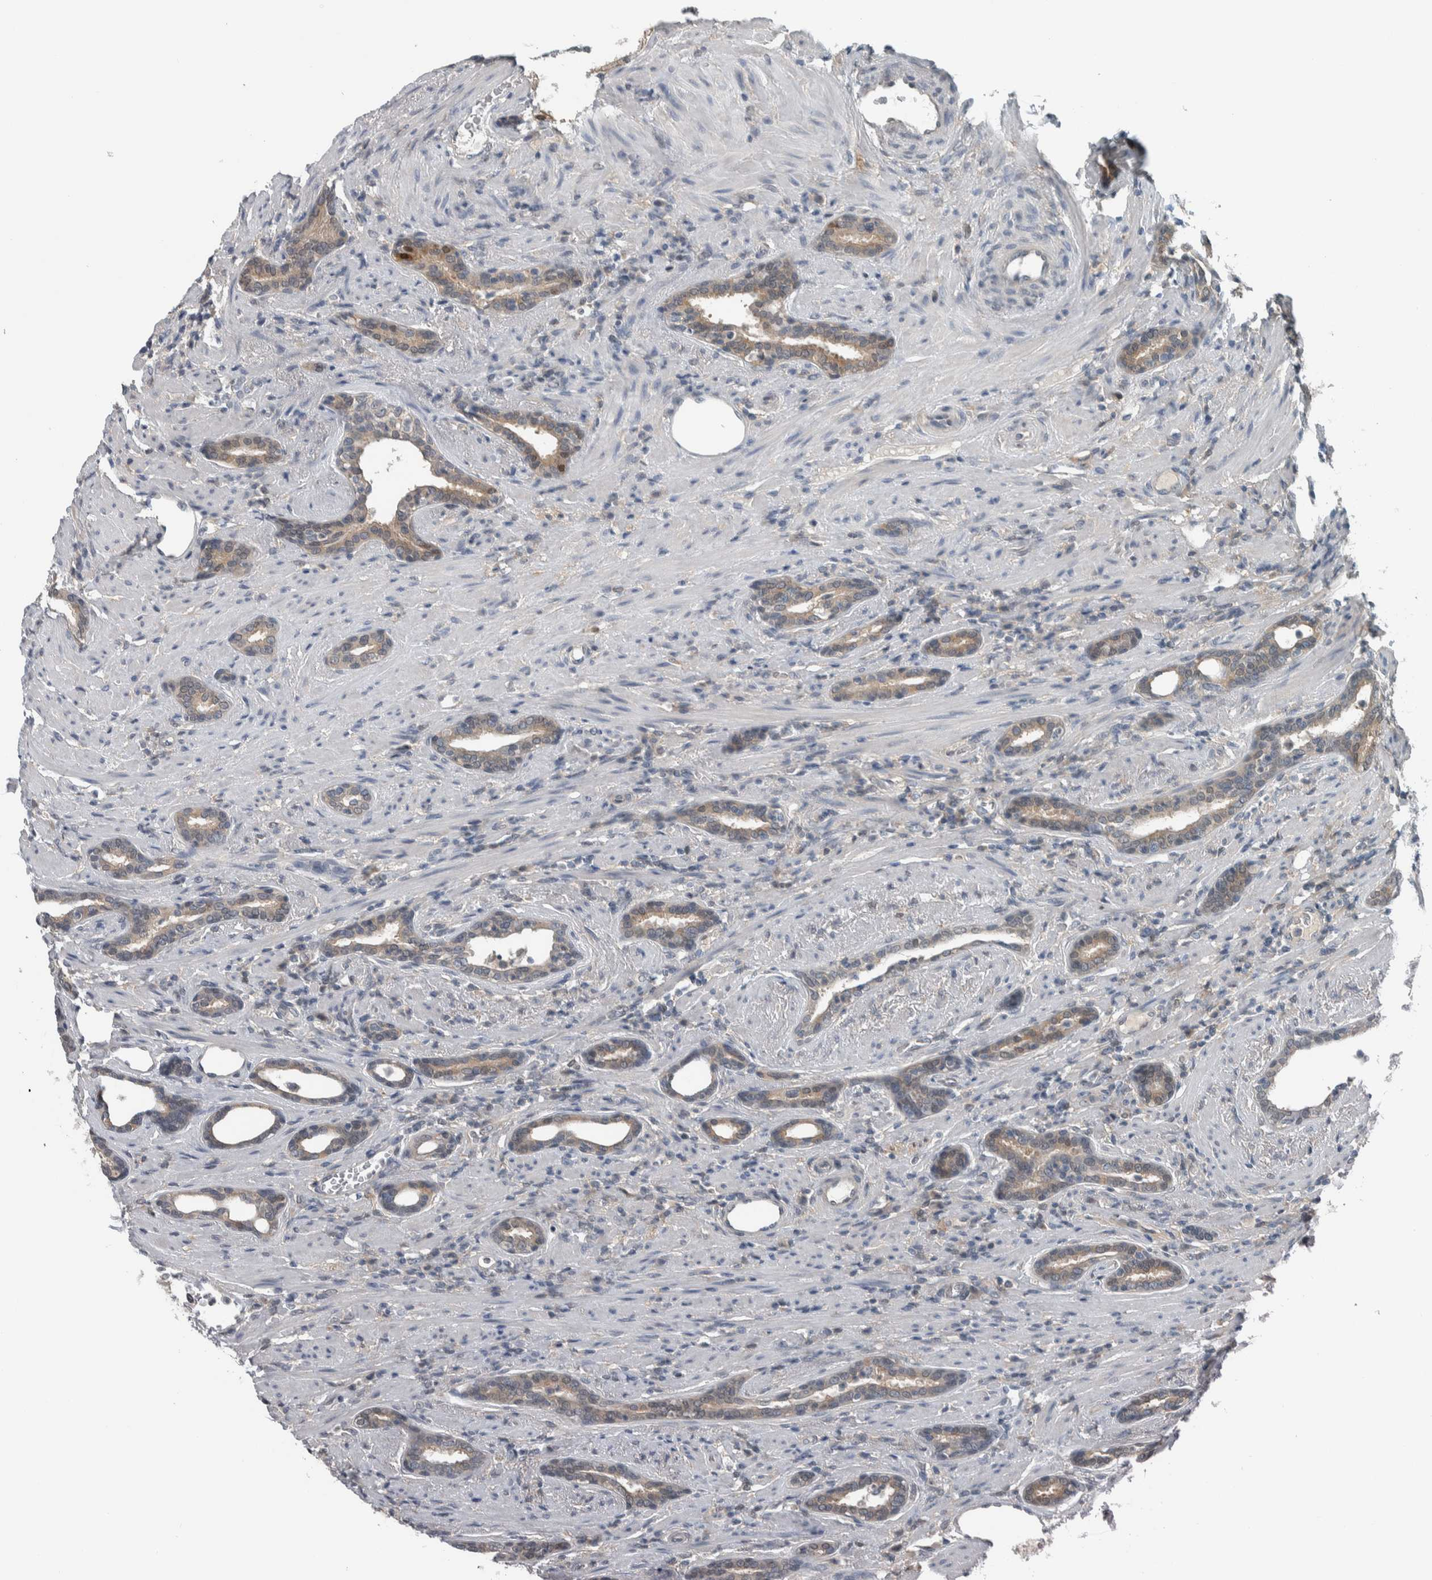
{"staining": {"intensity": "weak", "quantity": ">75%", "location": "cytoplasmic/membranous,nuclear"}, "tissue": "prostate cancer", "cell_type": "Tumor cells", "image_type": "cancer", "snomed": [{"axis": "morphology", "description": "Adenocarcinoma, High grade"}, {"axis": "topography", "description": "Prostate"}], "caption": "Human prostate high-grade adenocarcinoma stained with a protein marker exhibits weak staining in tumor cells.", "gene": "ALAD", "patient": {"sex": "male", "age": 71}}